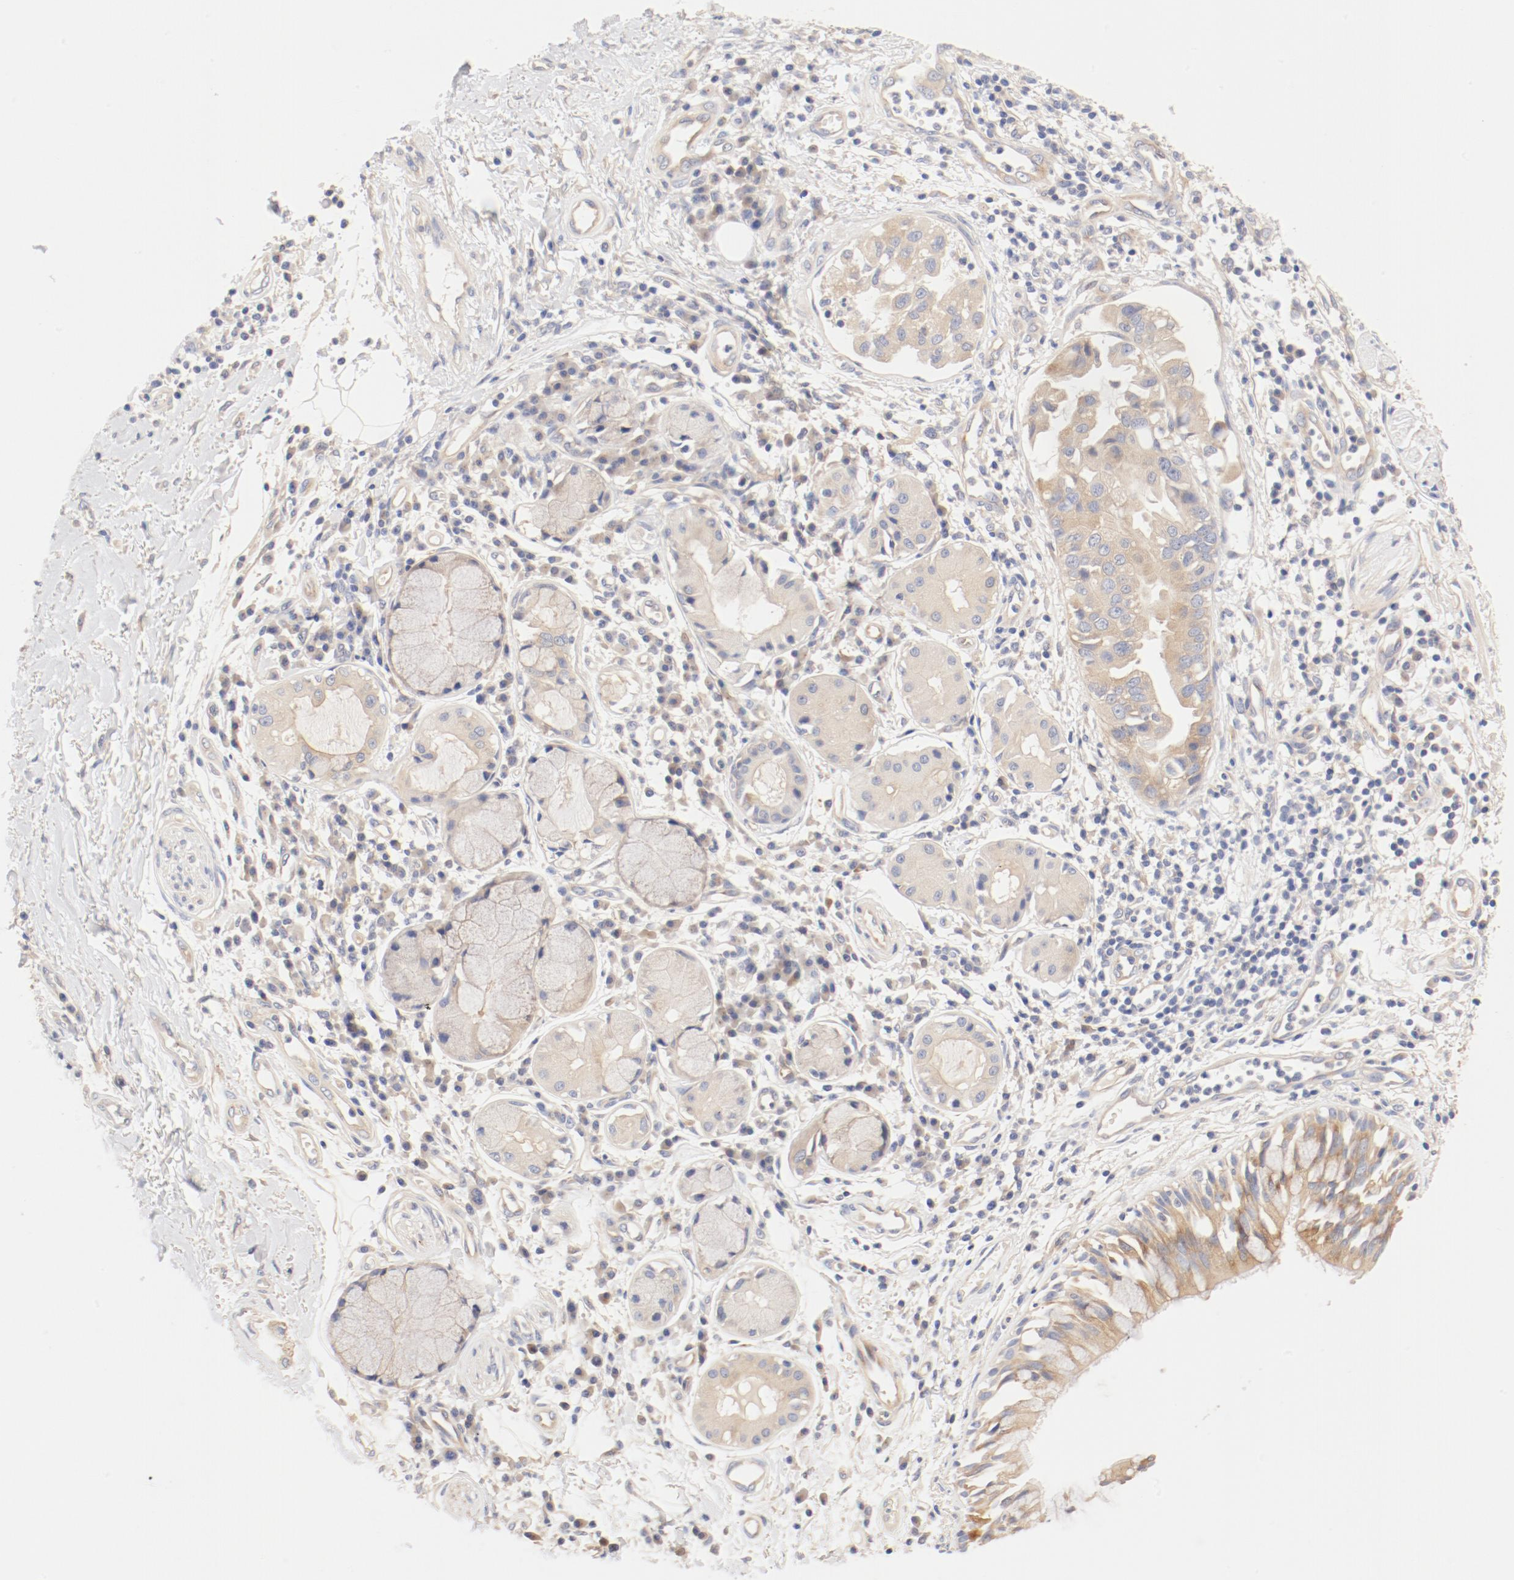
{"staining": {"intensity": "weak", "quantity": "25%-75%", "location": "cytoplasmic/membranous"}, "tissue": "adipose tissue", "cell_type": "Adipocytes", "image_type": "normal", "snomed": [{"axis": "morphology", "description": "Normal tissue, NOS"}, {"axis": "morphology", "description": "Adenocarcinoma, NOS"}, {"axis": "topography", "description": "Cartilage tissue"}, {"axis": "topography", "description": "Bronchus"}, {"axis": "topography", "description": "Lung"}], "caption": "Brown immunohistochemical staining in normal adipose tissue displays weak cytoplasmic/membranous positivity in approximately 25%-75% of adipocytes. Using DAB (3,3'-diaminobenzidine) (brown) and hematoxylin (blue) stains, captured at high magnification using brightfield microscopy.", "gene": "DYNC1H1", "patient": {"sex": "female", "age": 67}}